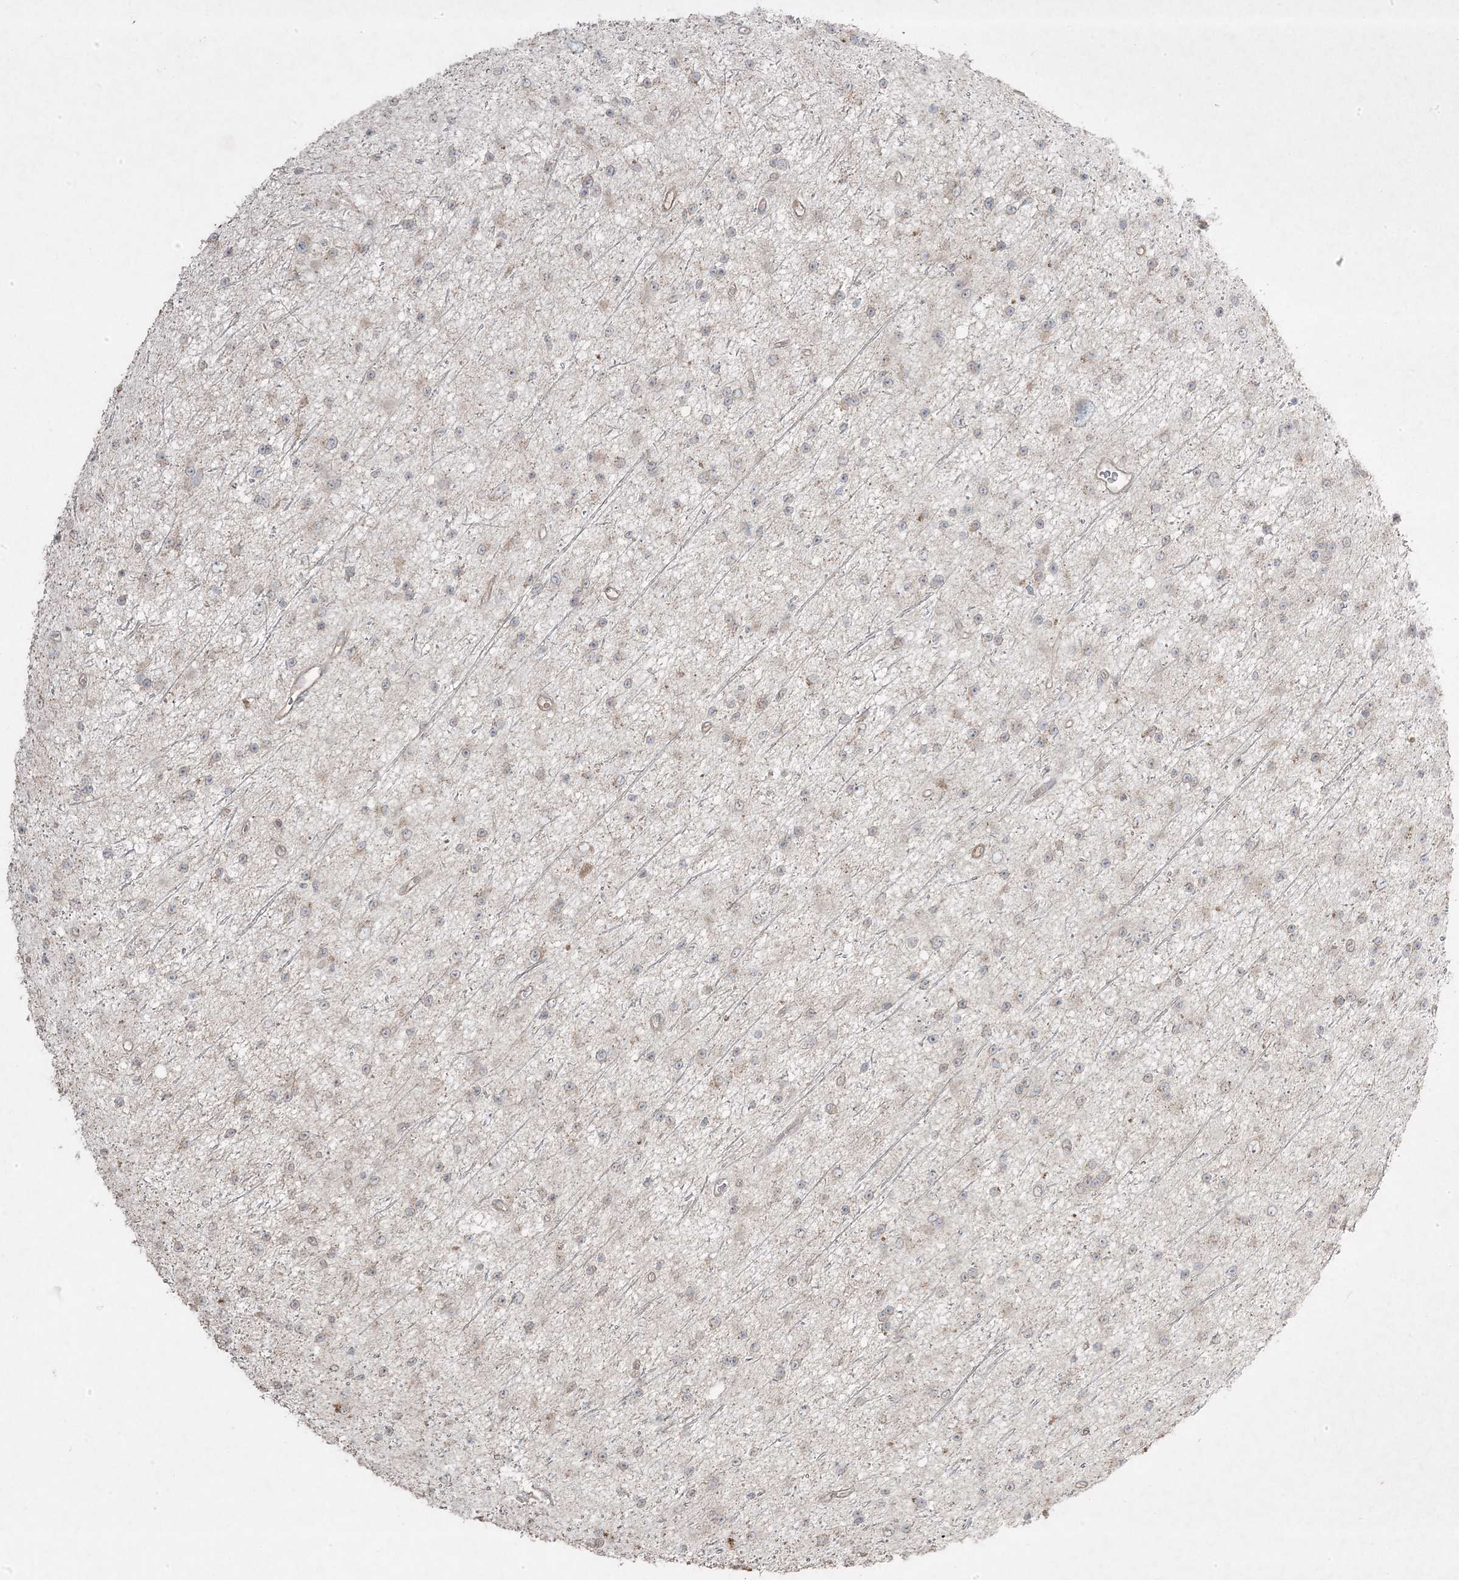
{"staining": {"intensity": "negative", "quantity": "none", "location": "none"}, "tissue": "glioma", "cell_type": "Tumor cells", "image_type": "cancer", "snomed": [{"axis": "morphology", "description": "Glioma, malignant, Low grade"}, {"axis": "topography", "description": "Cerebral cortex"}], "caption": "DAB immunohistochemical staining of malignant low-grade glioma shows no significant positivity in tumor cells.", "gene": "RGL4", "patient": {"sex": "female", "age": 39}}